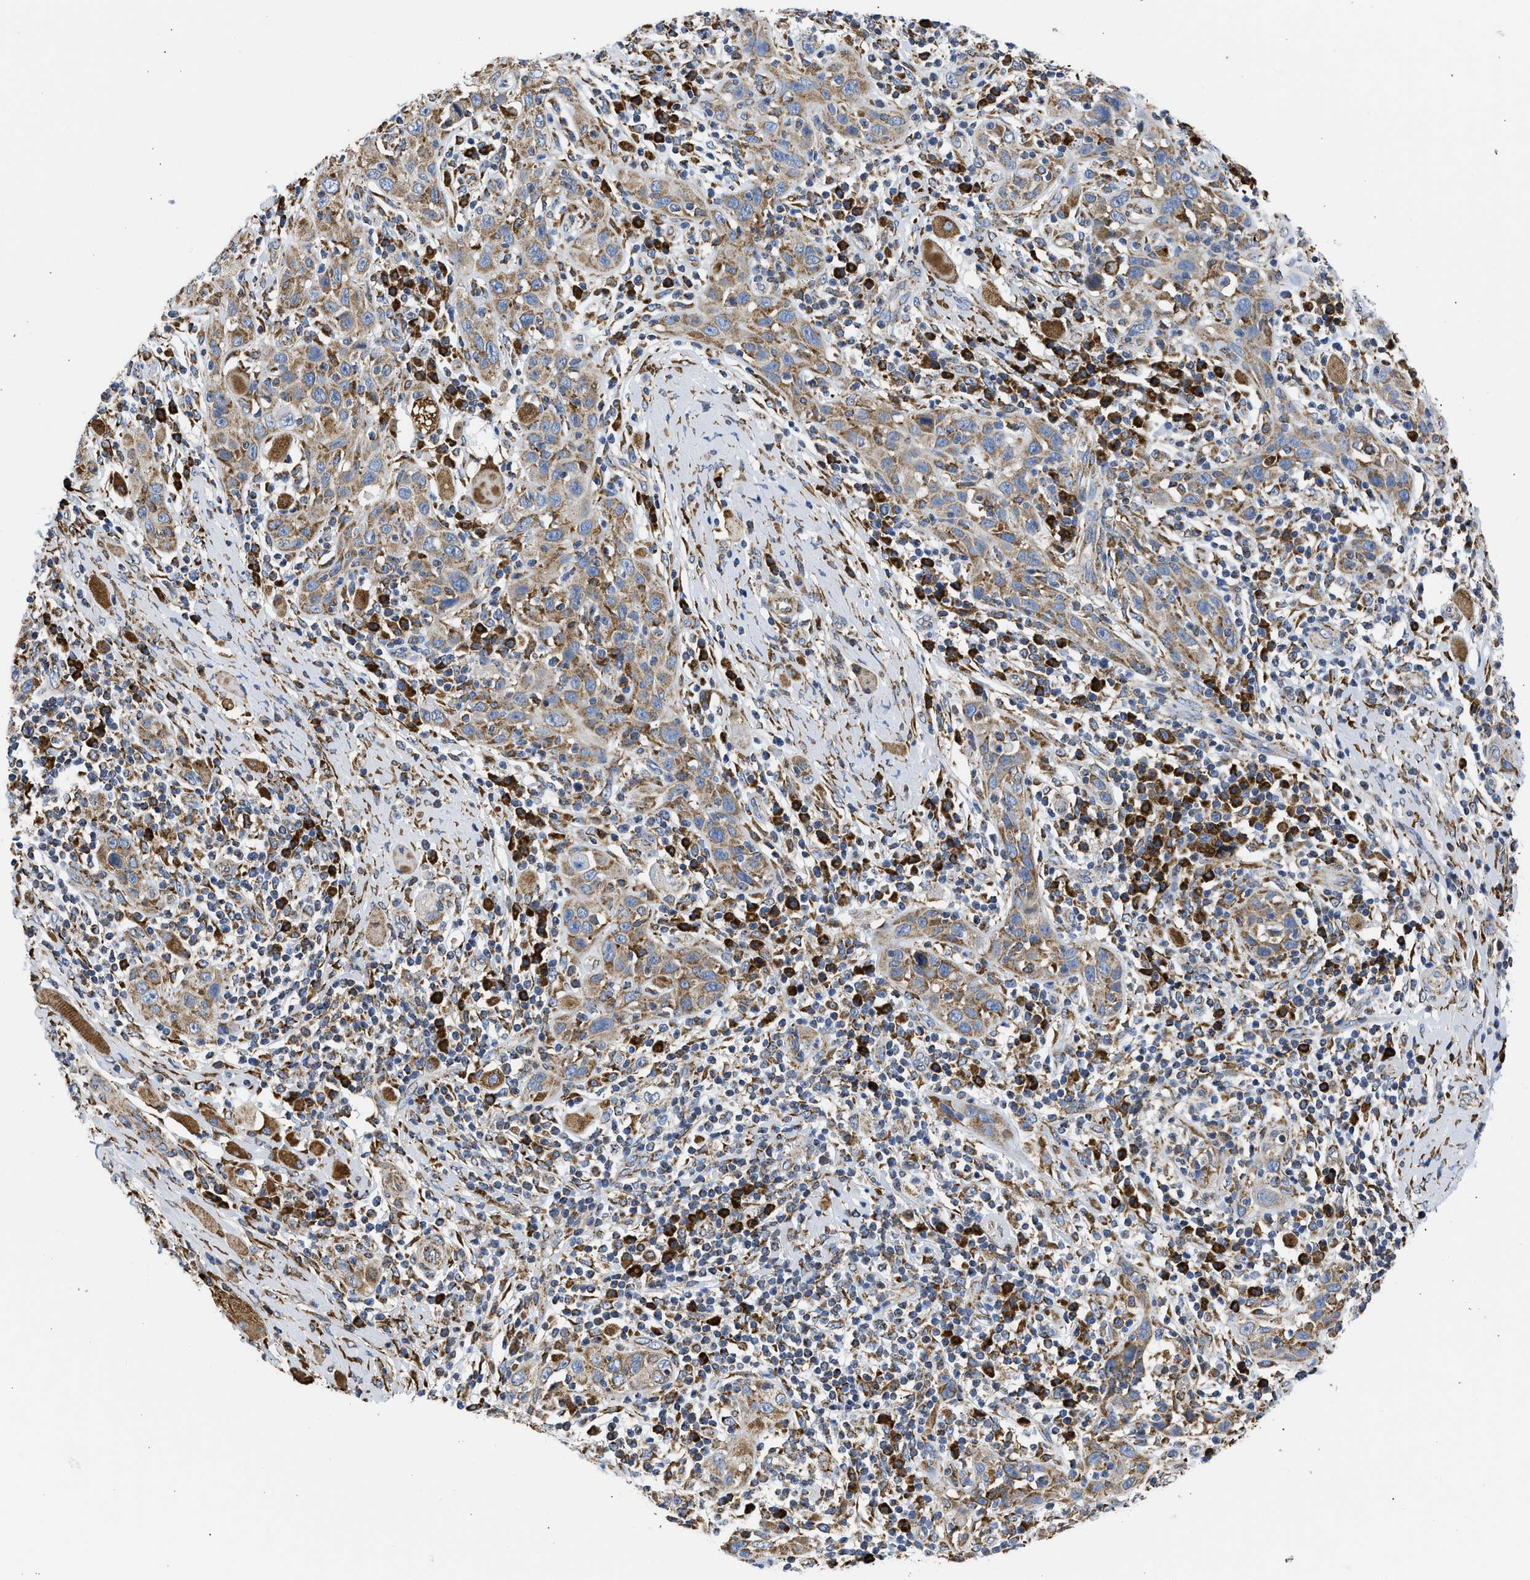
{"staining": {"intensity": "moderate", "quantity": ">75%", "location": "cytoplasmic/membranous"}, "tissue": "skin cancer", "cell_type": "Tumor cells", "image_type": "cancer", "snomed": [{"axis": "morphology", "description": "Squamous cell carcinoma, NOS"}, {"axis": "topography", "description": "Skin"}], "caption": "Immunohistochemistry photomicrograph of skin cancer (squamous cell carcinoma) stained for a protein (brown), which reveals medium levels of moderate cytoplasmic/membranous staining in about >75% of tumor cells.", "gene": "CYCS", "patient": {"sex": "female", "age": 88}}